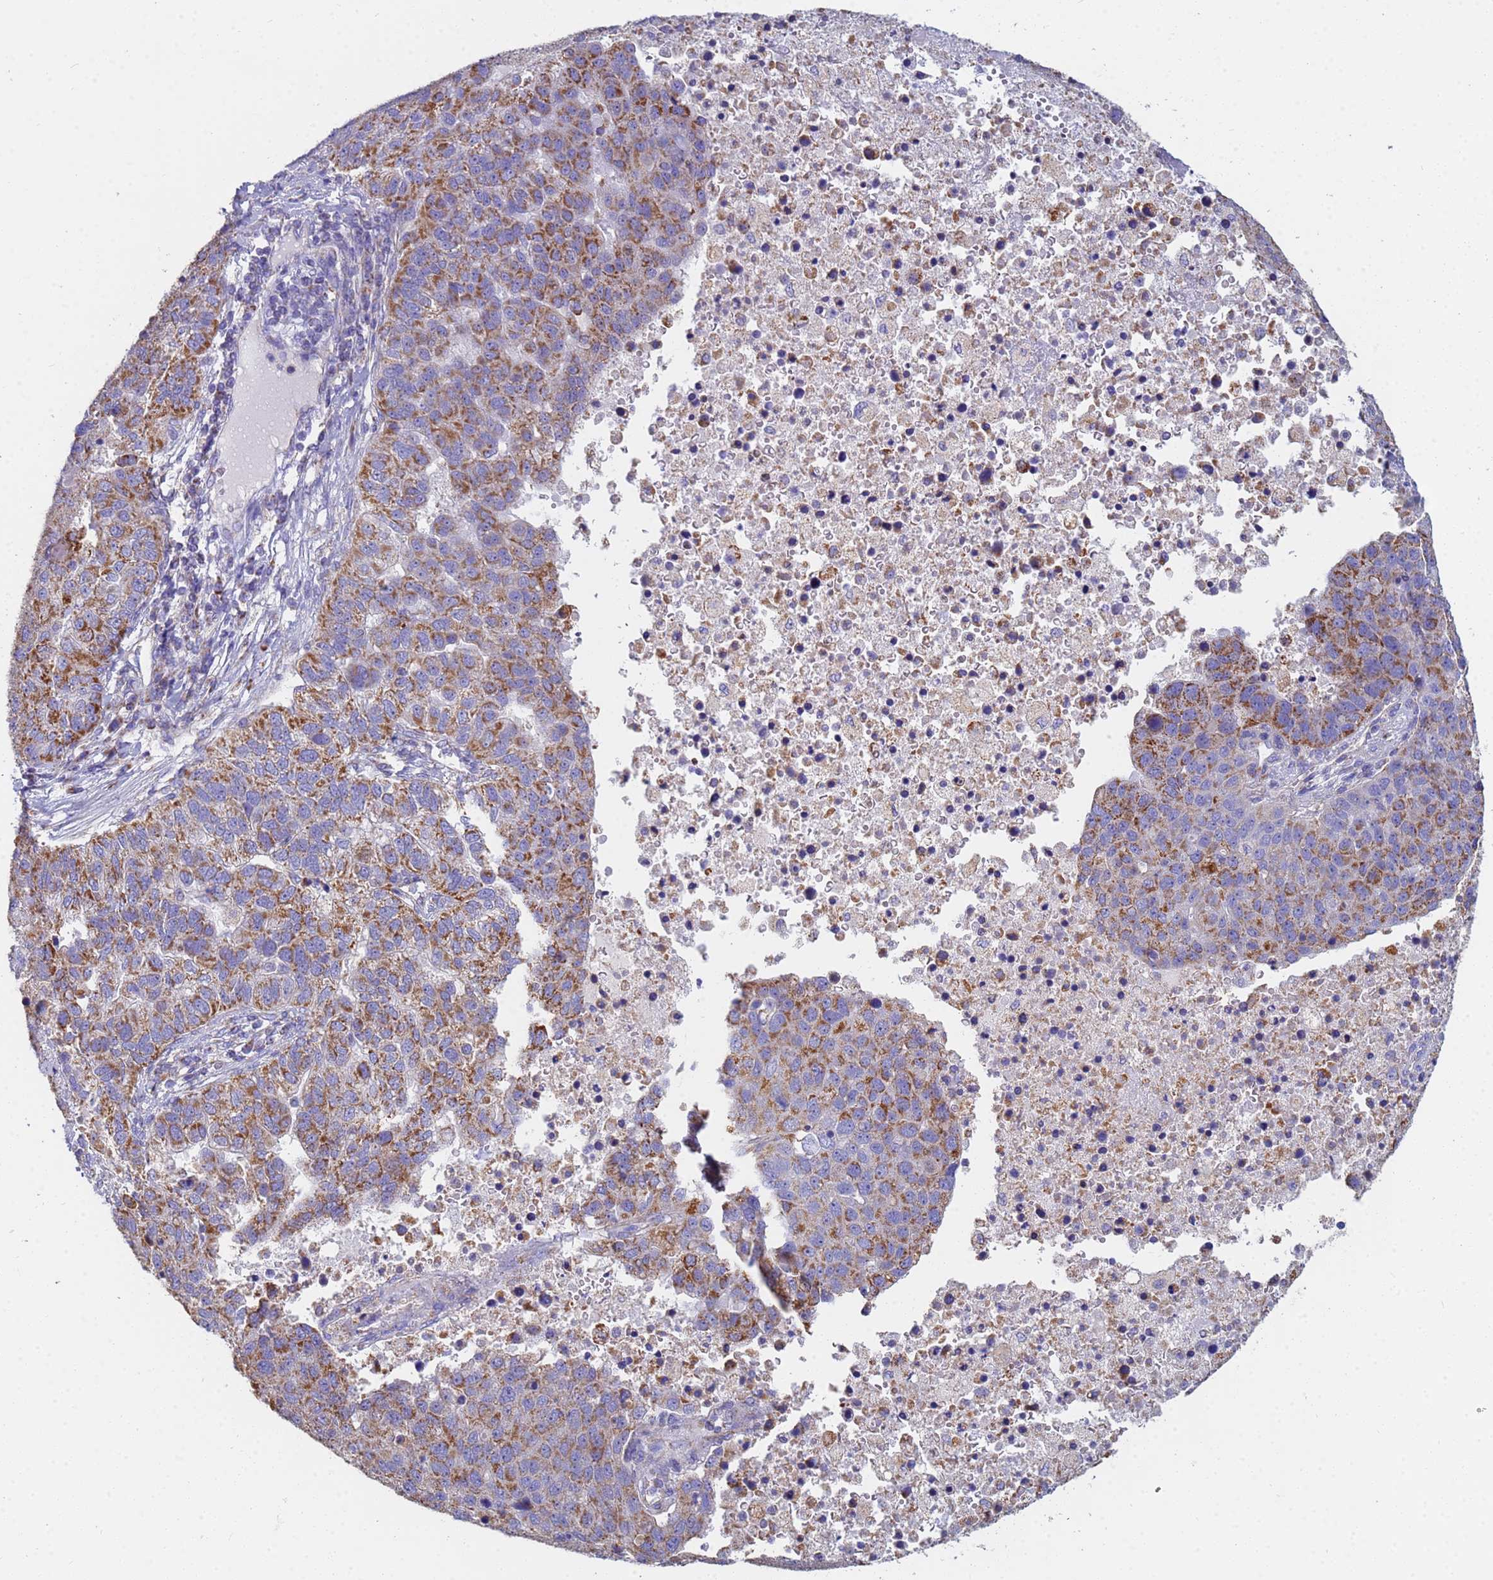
{"staining": {"intensity": "moderate", "quantity": ">75%", "location": "cytoplasmic/membranous"}, "tissue": "pancreatic cancer", "cell_type": "Tumor cells", "image_type": "cancer", "snomed": [{"axis": "morphology", "description": "Adenocarcinoma, NOS"}, {"axis": "topography", "description": "Pancreas"}], "caption": "Immunohistochemistry staining of pancreatic adenocarcinoma, which shows medium levels of moderate cytoplasmic/membranous positivity in approximately >75% of tumor cells indicating moderate cytoplasmic/membranous protein staining. The staining was performed using DAB (3,3'-diaminobenzidine) (brown) for protein detection and nuclei were counterstained in hematoxylin (blue).", "gene": "UQCRH", "patient": {"sex": "female", "age": 61}}